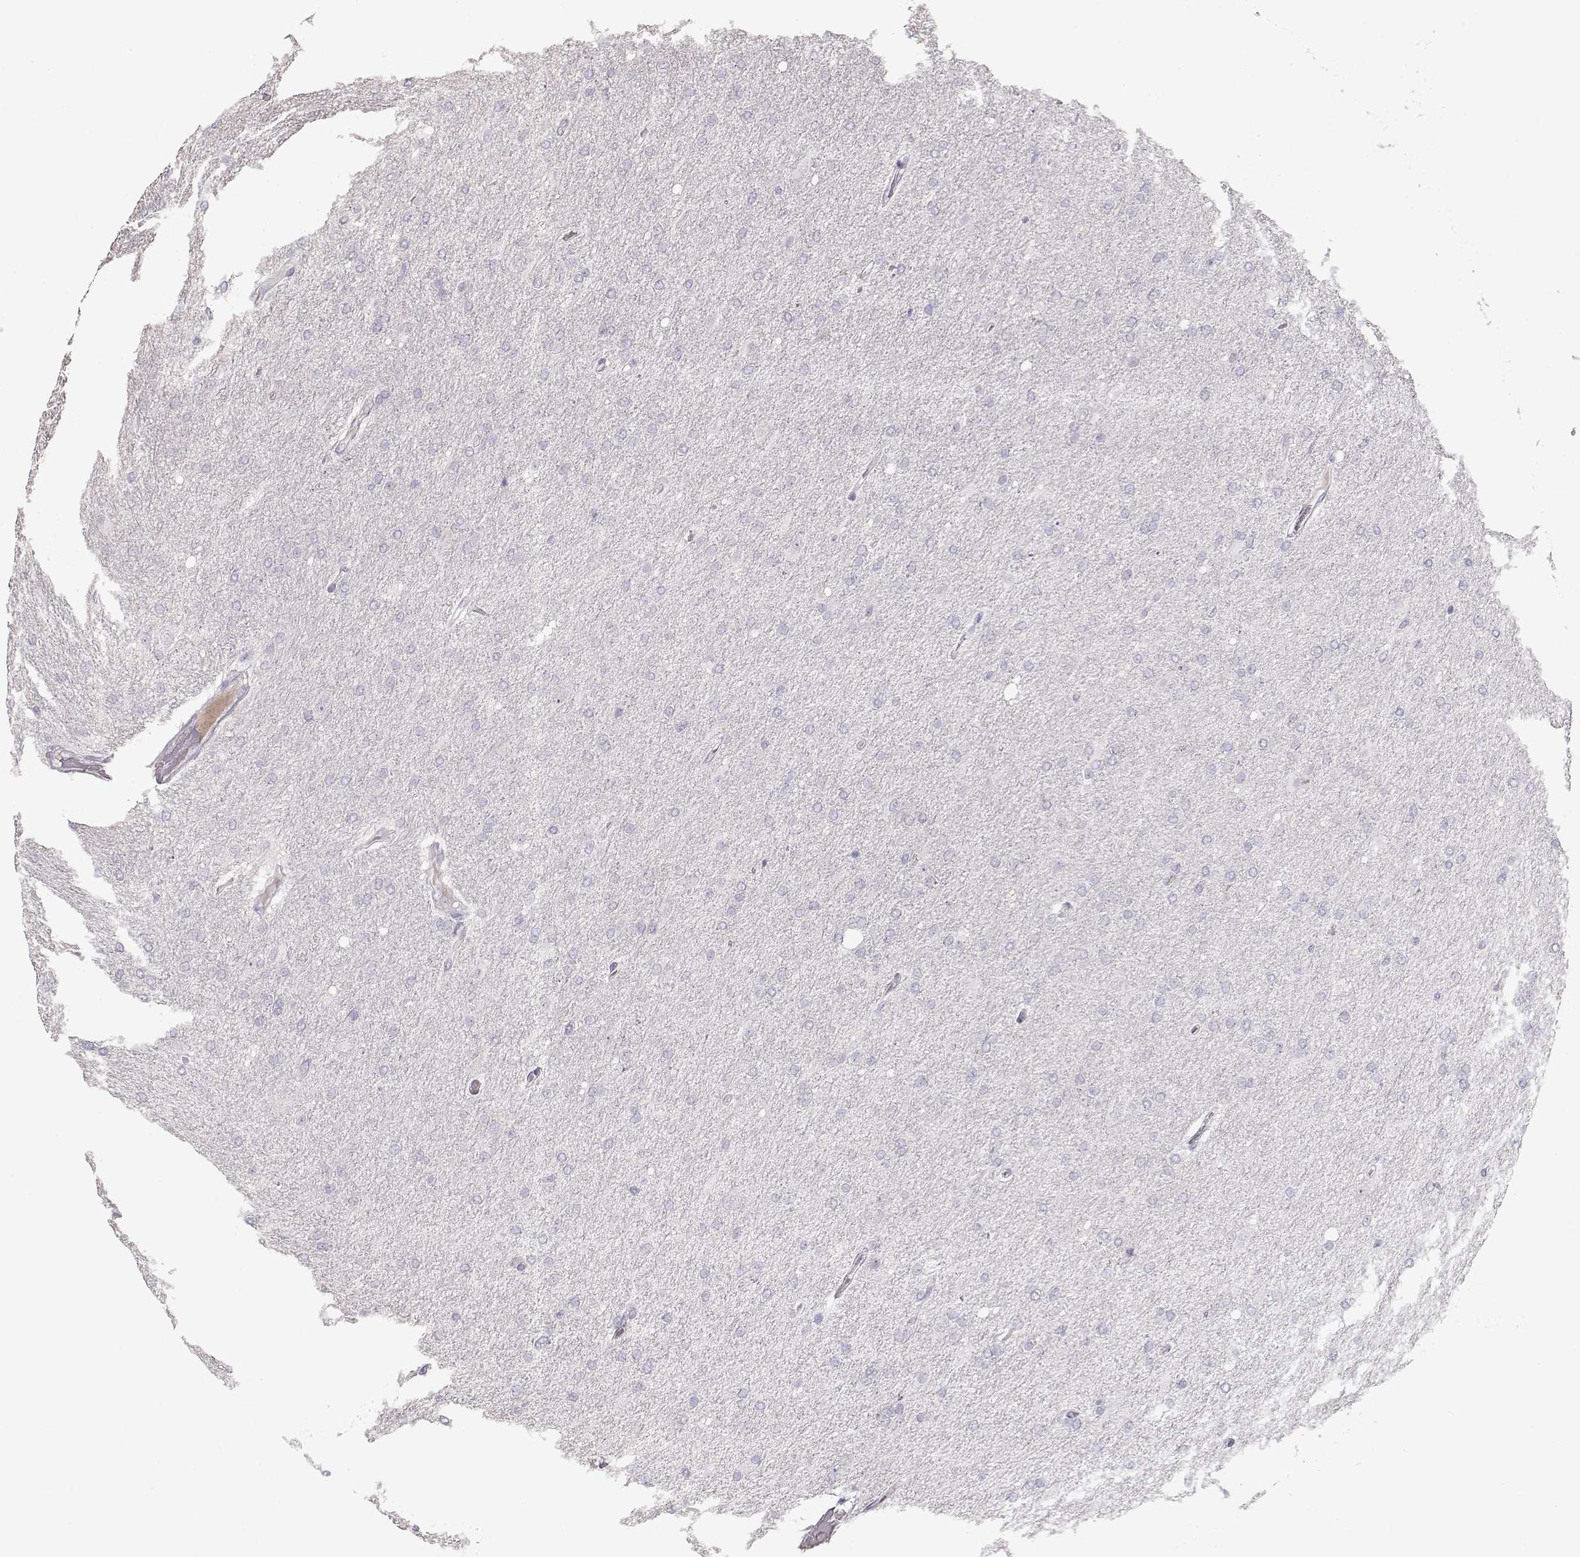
{"staining": {"intensity": "negative", "quantity": "none", "location": "none"}, "tissue": "glioma", "cell_type": "Tumor cells", "image_type": "cancer", "snomed": [{"axis": "morphology", "description": "Glioma, malignant, High grade"}, {"axis": "topography", "description": "Cerebral cortex"}], "caption": "Tumor cells show no significant protein staining in glioma. Brightfield microscopy of immunohistochemistry (IHC) stained with DAB (3,3'-diaminobenzidine) (brown) and hematoxylin (blue), captured at high magnification.", "gene": "SLC18A1", "patient": {"sex": "male", "age": 70}}